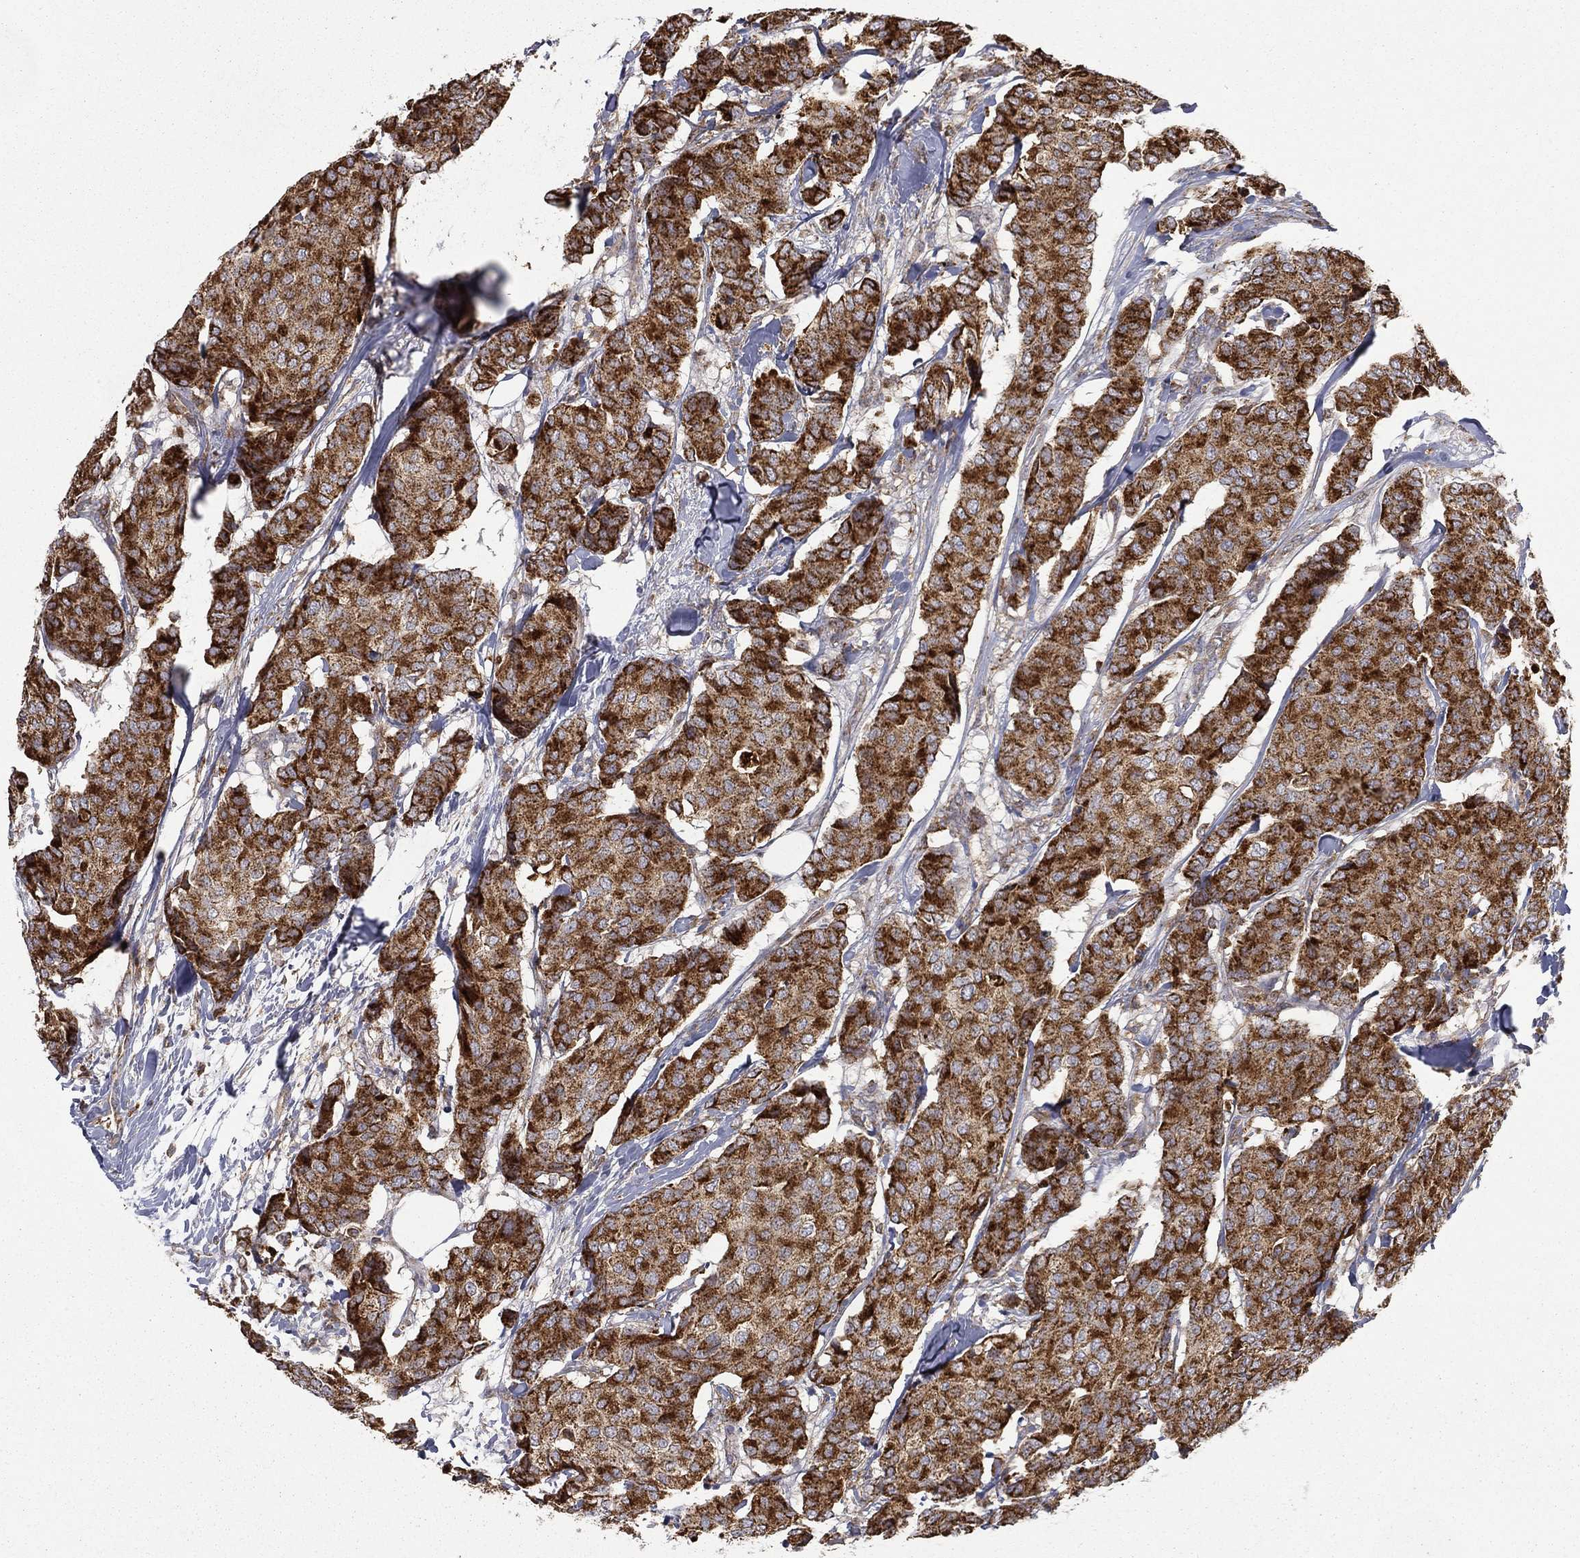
{"staining": {"intensity": "strong", "quantity": "25%-75%", "location": "cytoplasmic/membranous"}, "tissue": "breast cancer", "cell_type": "Tumor cells", "image_type": "cancer", "snomed": [{"axis": "morphology", "description": "Duct carcinoma"}, {"axis": "topography", "description": "Breast"}], "caption": "Breast cancer stained for a protein (brown) exhibits strong cytoplasmic/membranous positive expression in approximately 25%-75% of tumor cells.", "gene": "RIN3", "patient": {"sex": "female", "age": 75}}